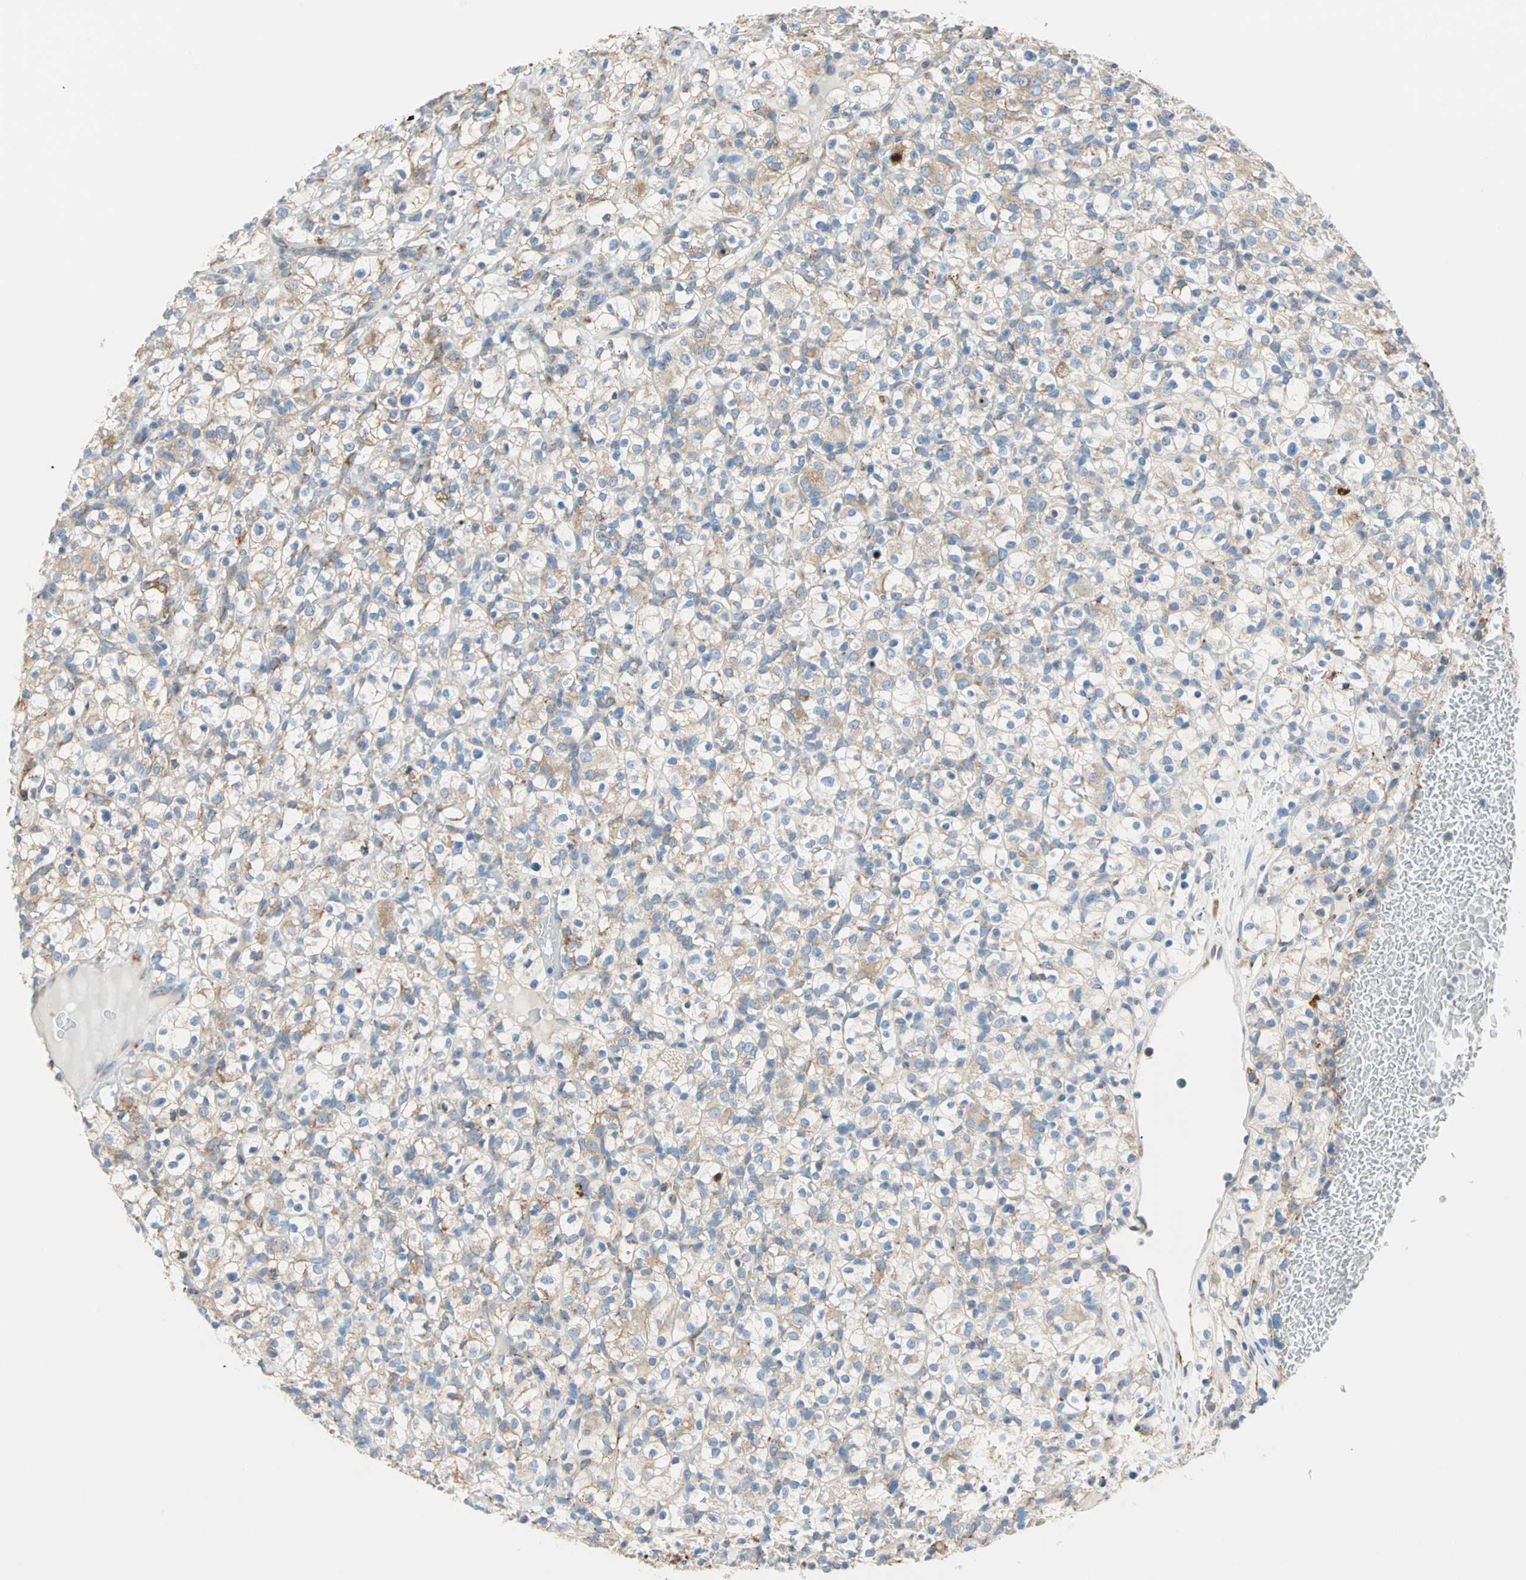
{"staining": {"intensity": "moderate", "quantity": ">75%", "location": "cytoplasmic/membranous"}, "tissue": "renal cancer", "cell_type": "Tumor cells", "image_type": "cancer", "snomed": [{"axis": "morphology", "description": "Normal tissue, NOS"}, {"axis": "morphology", "description": "Adenocarcinoma, NOS"}, {"axis": "topography", "description": "Kidney"}], "caption": "This image reveals IHC staining of adenocarcinoma (renal), with medium moderate cytoplasmic/membranous staining in approximately >75% of tumor cells.", "gene": "PLCXD1", "patient": {"sex": "female", "age": 72}}